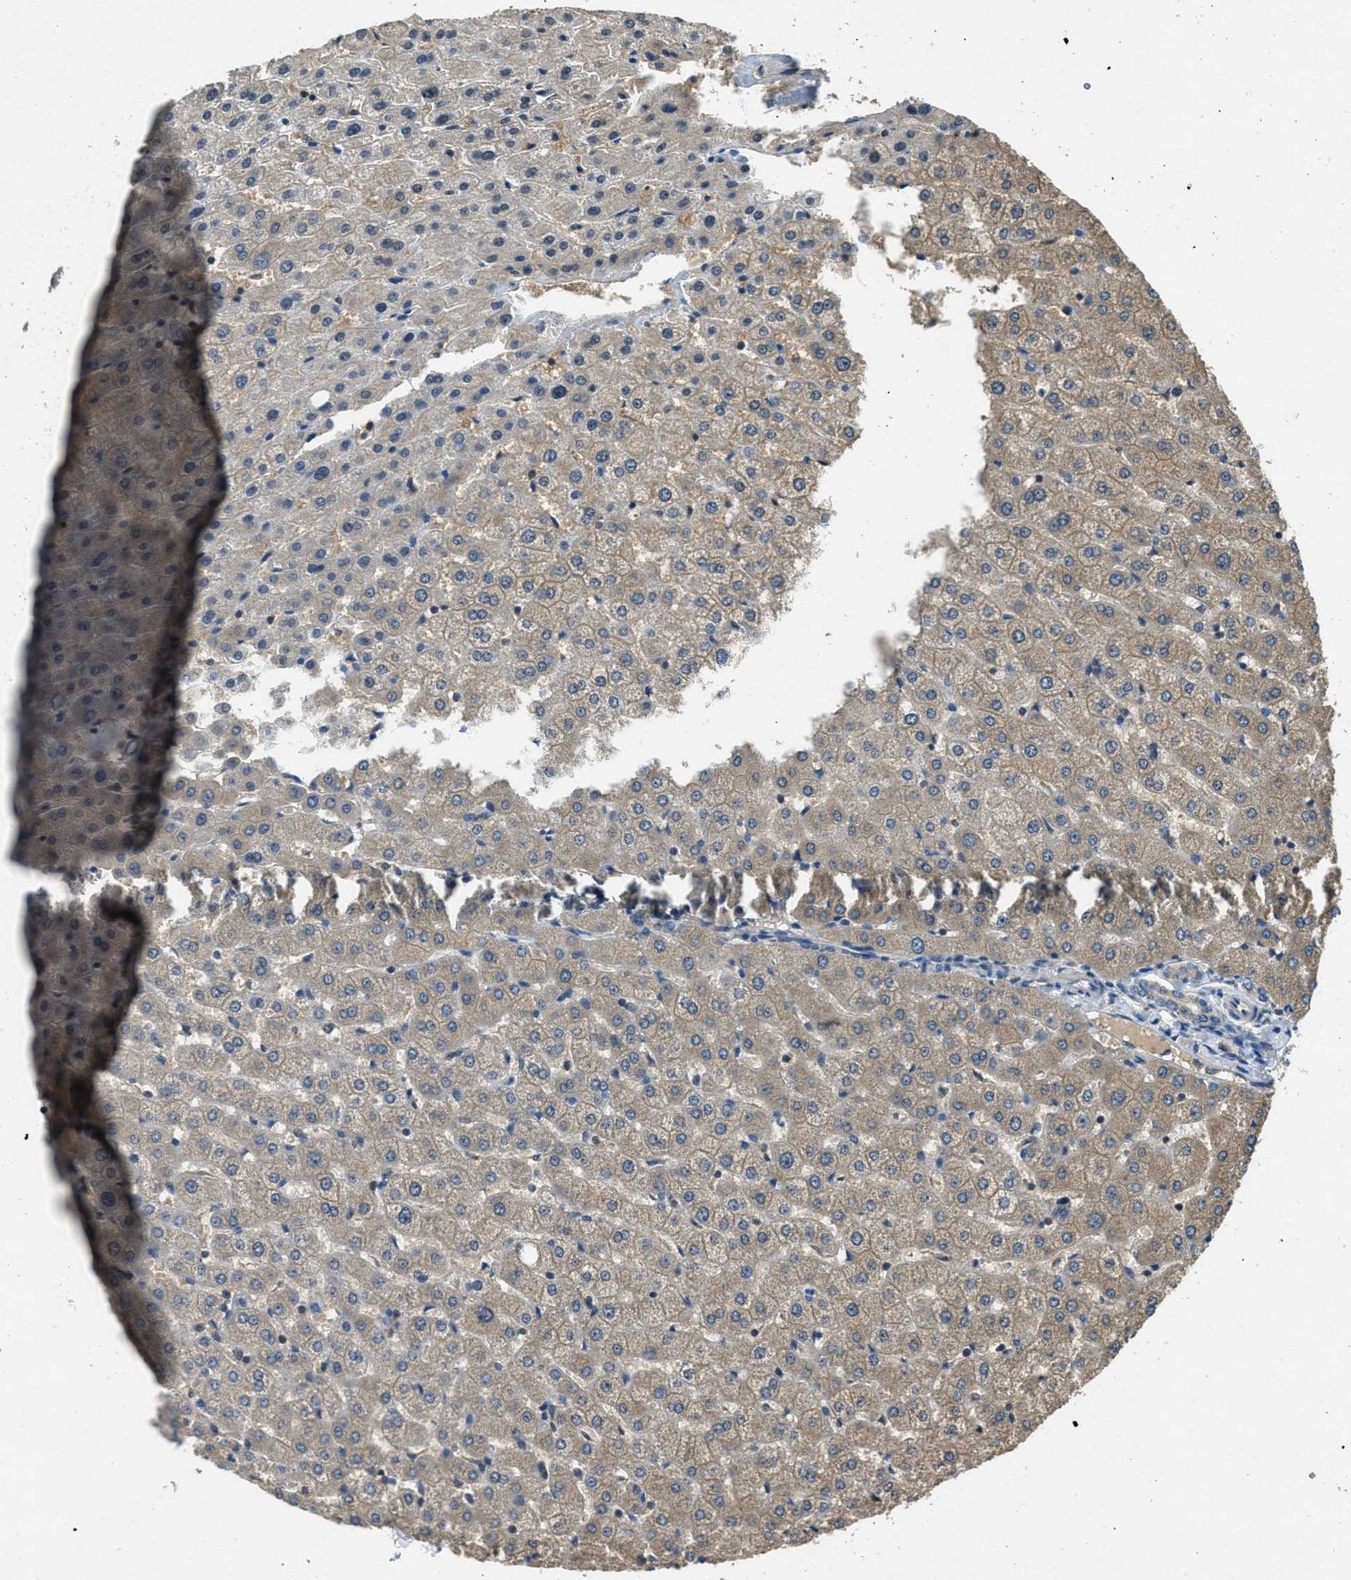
{"staining": {"intensity": "weak", "quantity": ">75%", "location": "cytoplasmic/membranous"}, "tissue": "liver", "cell_type": "Cholangiocytes", "image_type": "normal", "snomed": [{"axis": "morphology", "description": "Normal tissue, NOS"}, {"axis": "morphology", "description": "Fibrosis, NOS"}, {"axis": "topography", "description": "Liver"}], "caption": "Protein analysis of benign liver demonstrates weak cytoplasmic/membranous positivity in about >75% of cholangiocytes.", "gene": "DUSP6", "patient": {"sex": "female", "age": 29}}